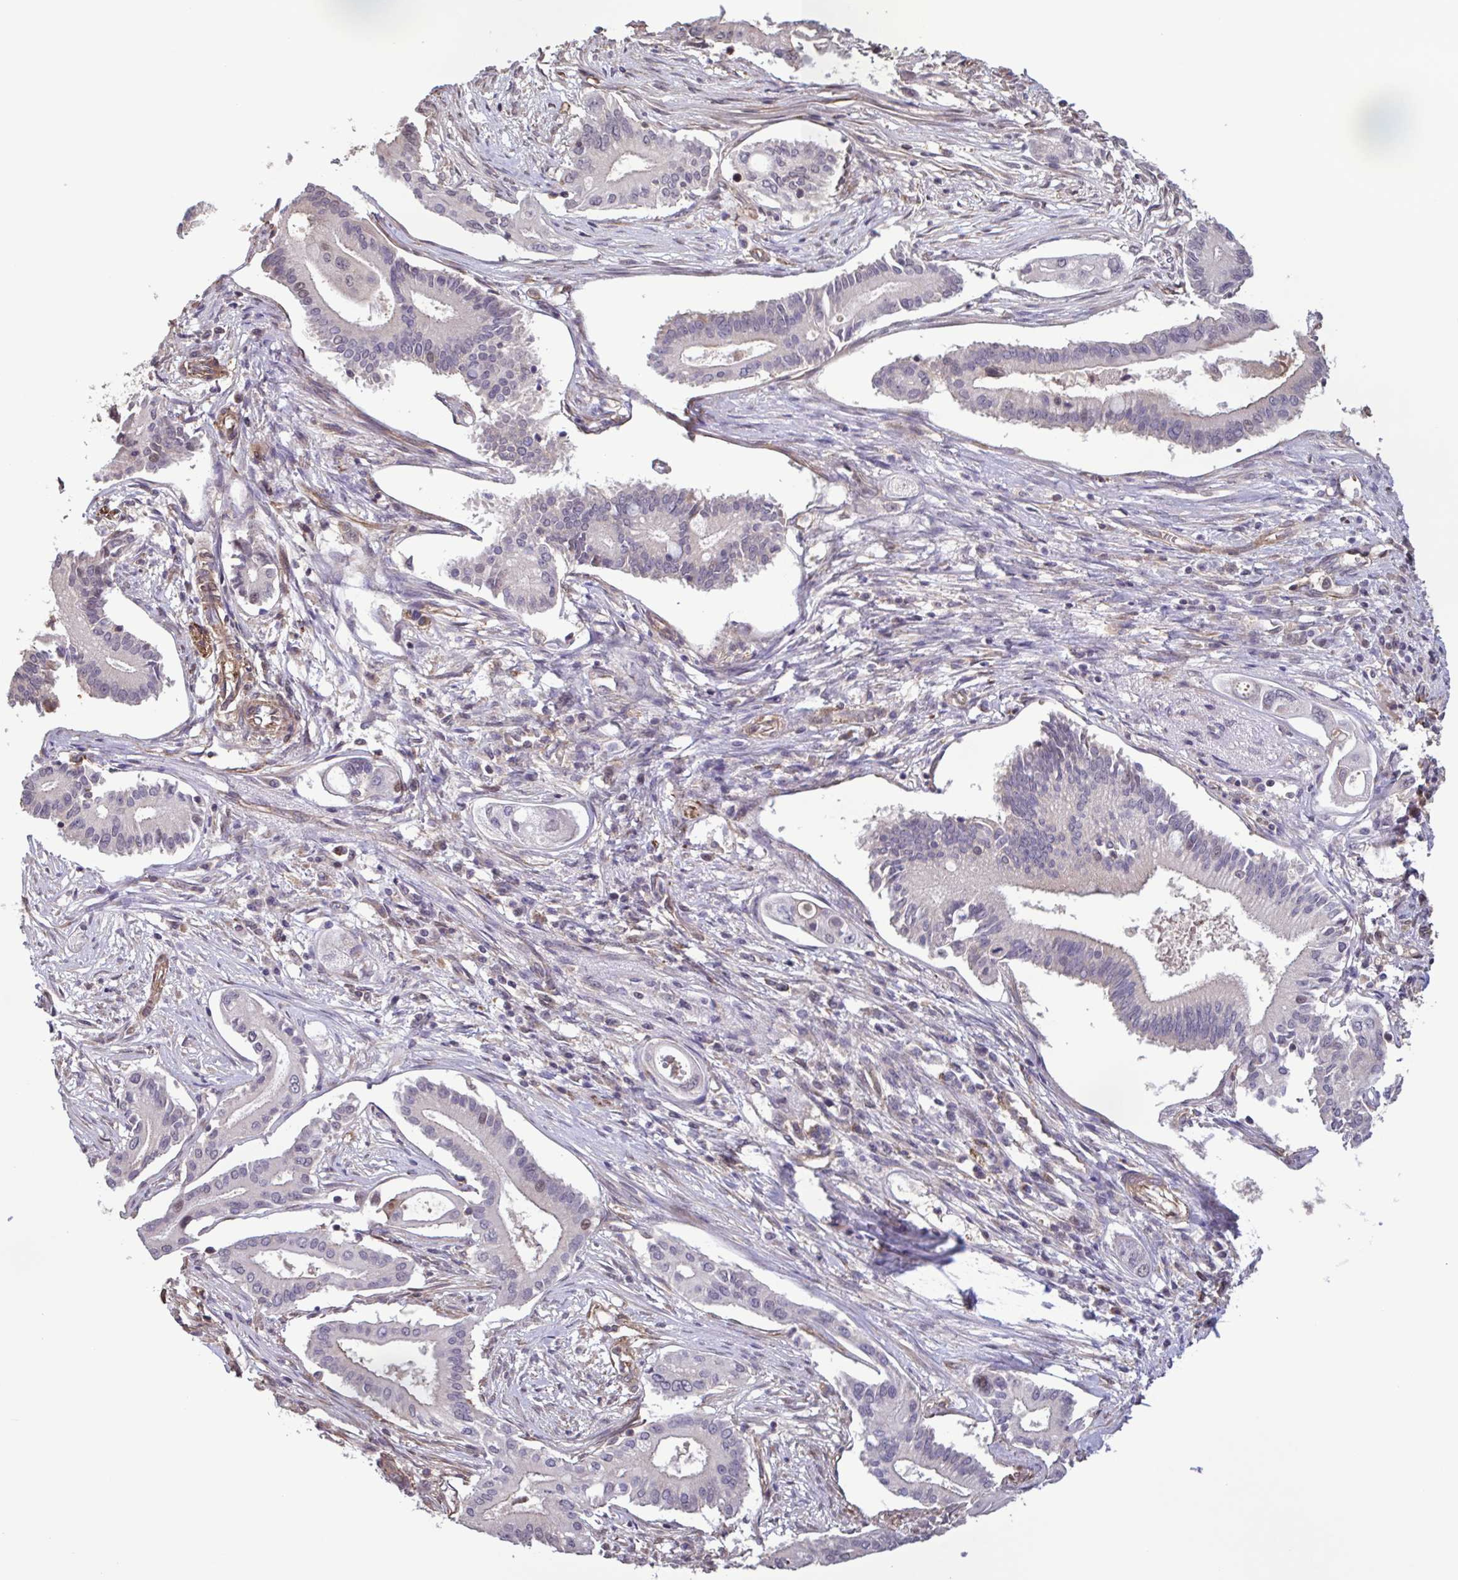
{"staining": {"intensity": "negative", "quantity": "none", "location": "none"}, "tissue": "pancreatic cancer", "cell_type": "Tumor cells", "image_type": "cancer", "snomed": [{"axis": "morphology", "description": "Adenocarcinoma, NOS"}, {"axis": "topography", "description": "Pancreas"}], "caption": "Immunohistochemistry (IHC) micrograph of human pancreatic cancer (adenocarcinoma) stained for a protein (brown), which displays no staining in tumor cells.", "gene": "ZNF200", "patient": {"sex": "female", "age": 68}}